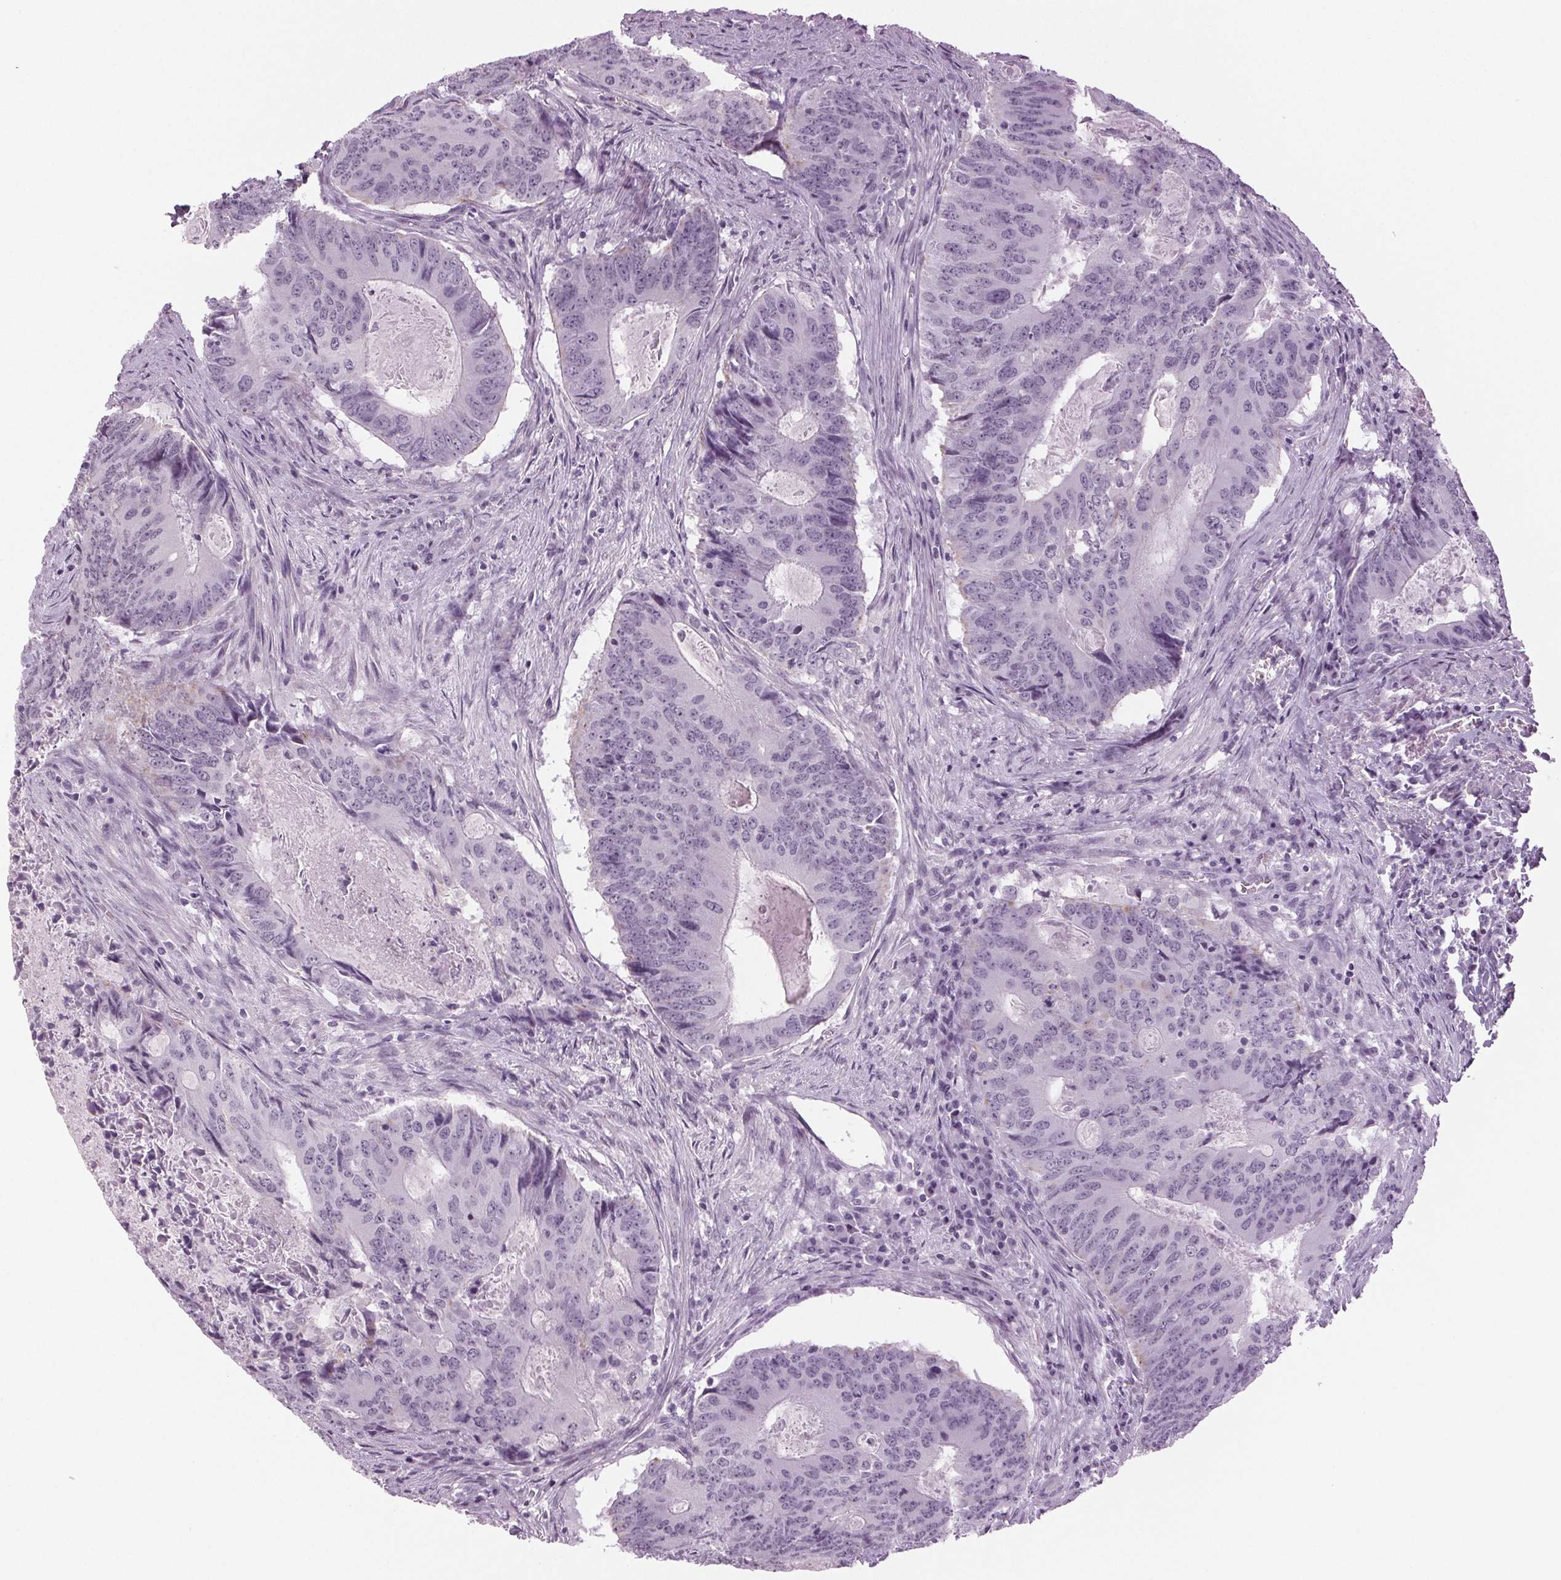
{"staining": {"intensity": "negative", "quantity": "none", "location": "none"}, "tissue": "colorectal cancer", "cell_type": "Tumor cells", "image_type": "cancer", "snomed": [{"axis": "morphology", "description": "Adenocarcinoma, NOS"}, {"axis": "topography", "description": "Colon"}], "caption": "Protein analysis of adenocarcinoma (colorectal) displays no significant positivity in tumor cells.", "gene": "DNAH12", "patient": {"sex": "male", "age": 67}}